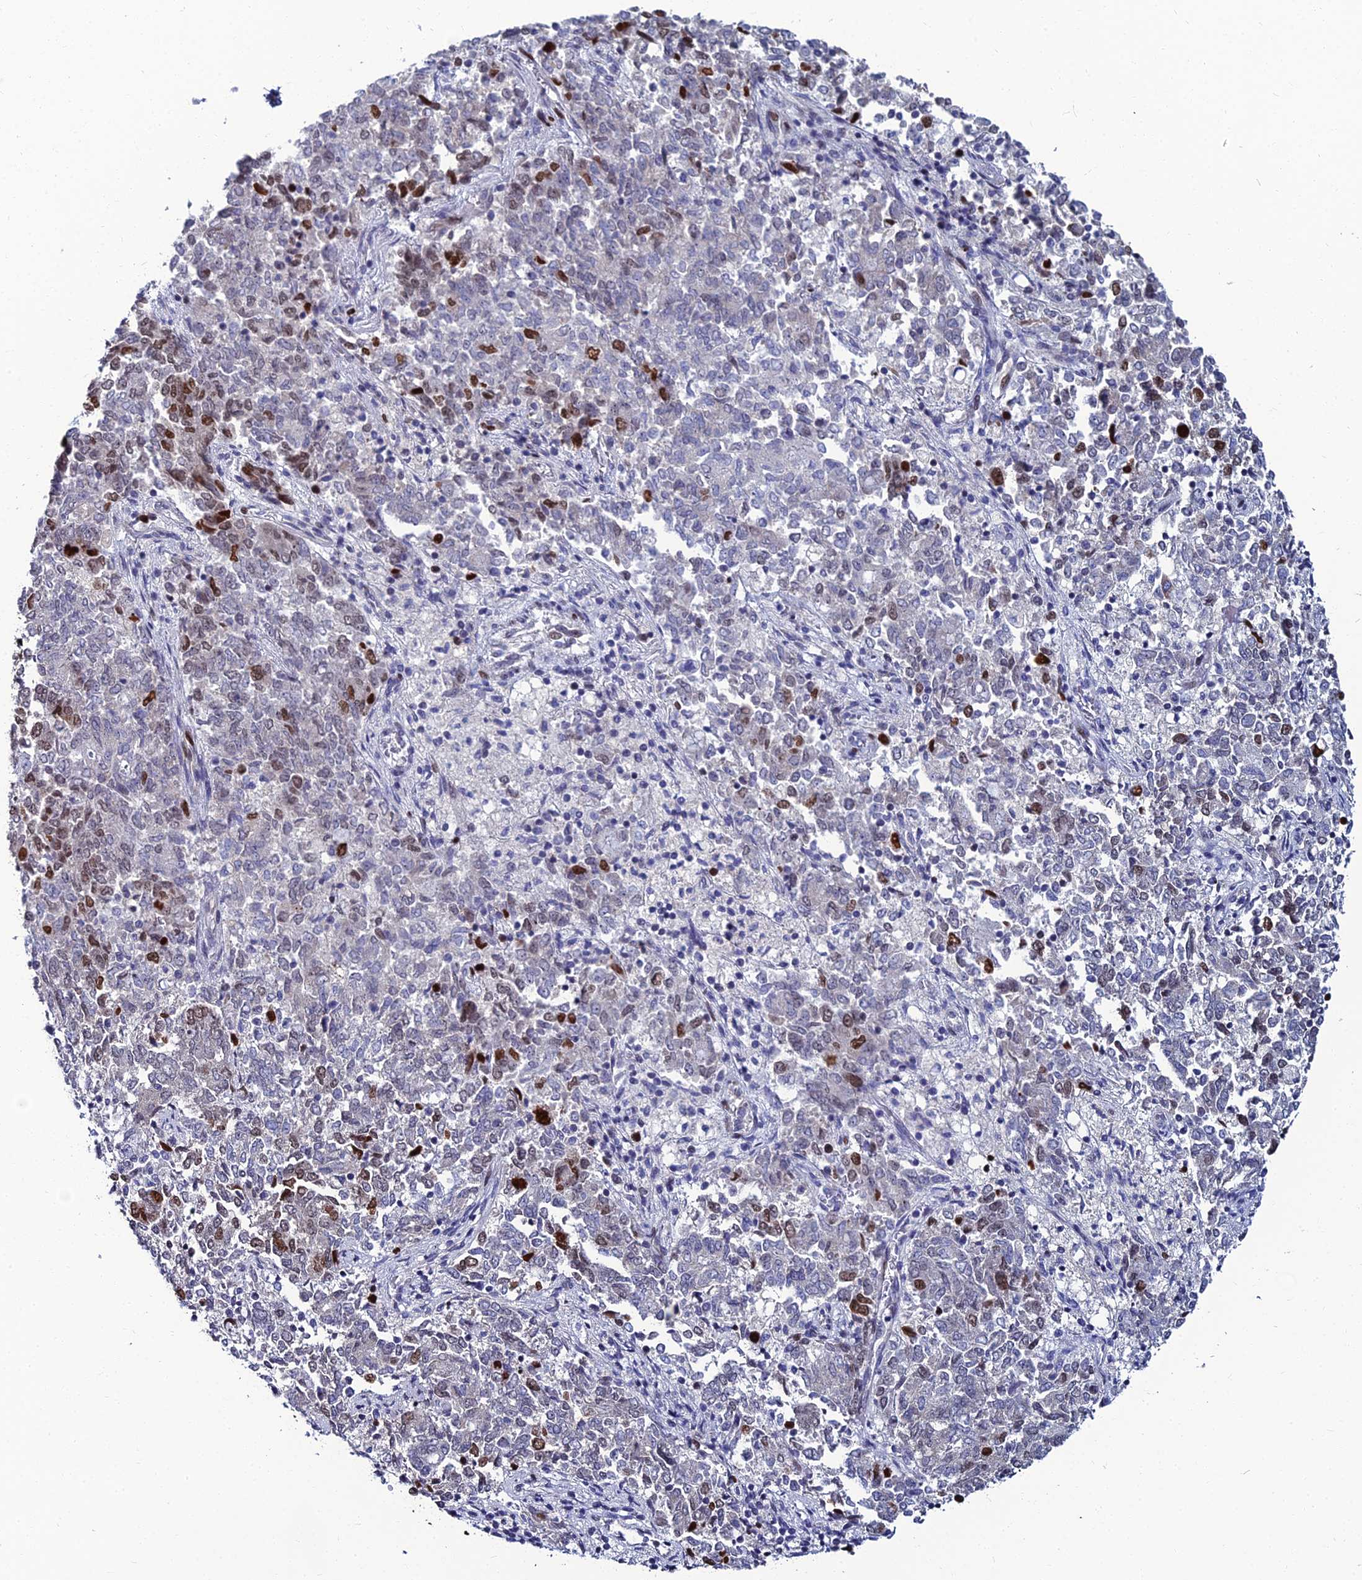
{"staining": {"intensity": "strong", "quantity": "<25%", "location": "nuclear"}, "tissue": "endometrial cancer", "cell_type": "Tumor cells", "image_type": "cancer", "snomed": [{"axis": "morphology", "description": "Adenocarcinoma, NOS"}, {"axis": "topography", "description": "Endometrium"}], "caption": "This histopathology image displays IHC staining of human endometrial cancer (adenocarcinoma), with medium strong nuclear staining in about <25% of tumor cells.", "gene": "TAF9B", "patient": {"sex": "female", "age": 80}}